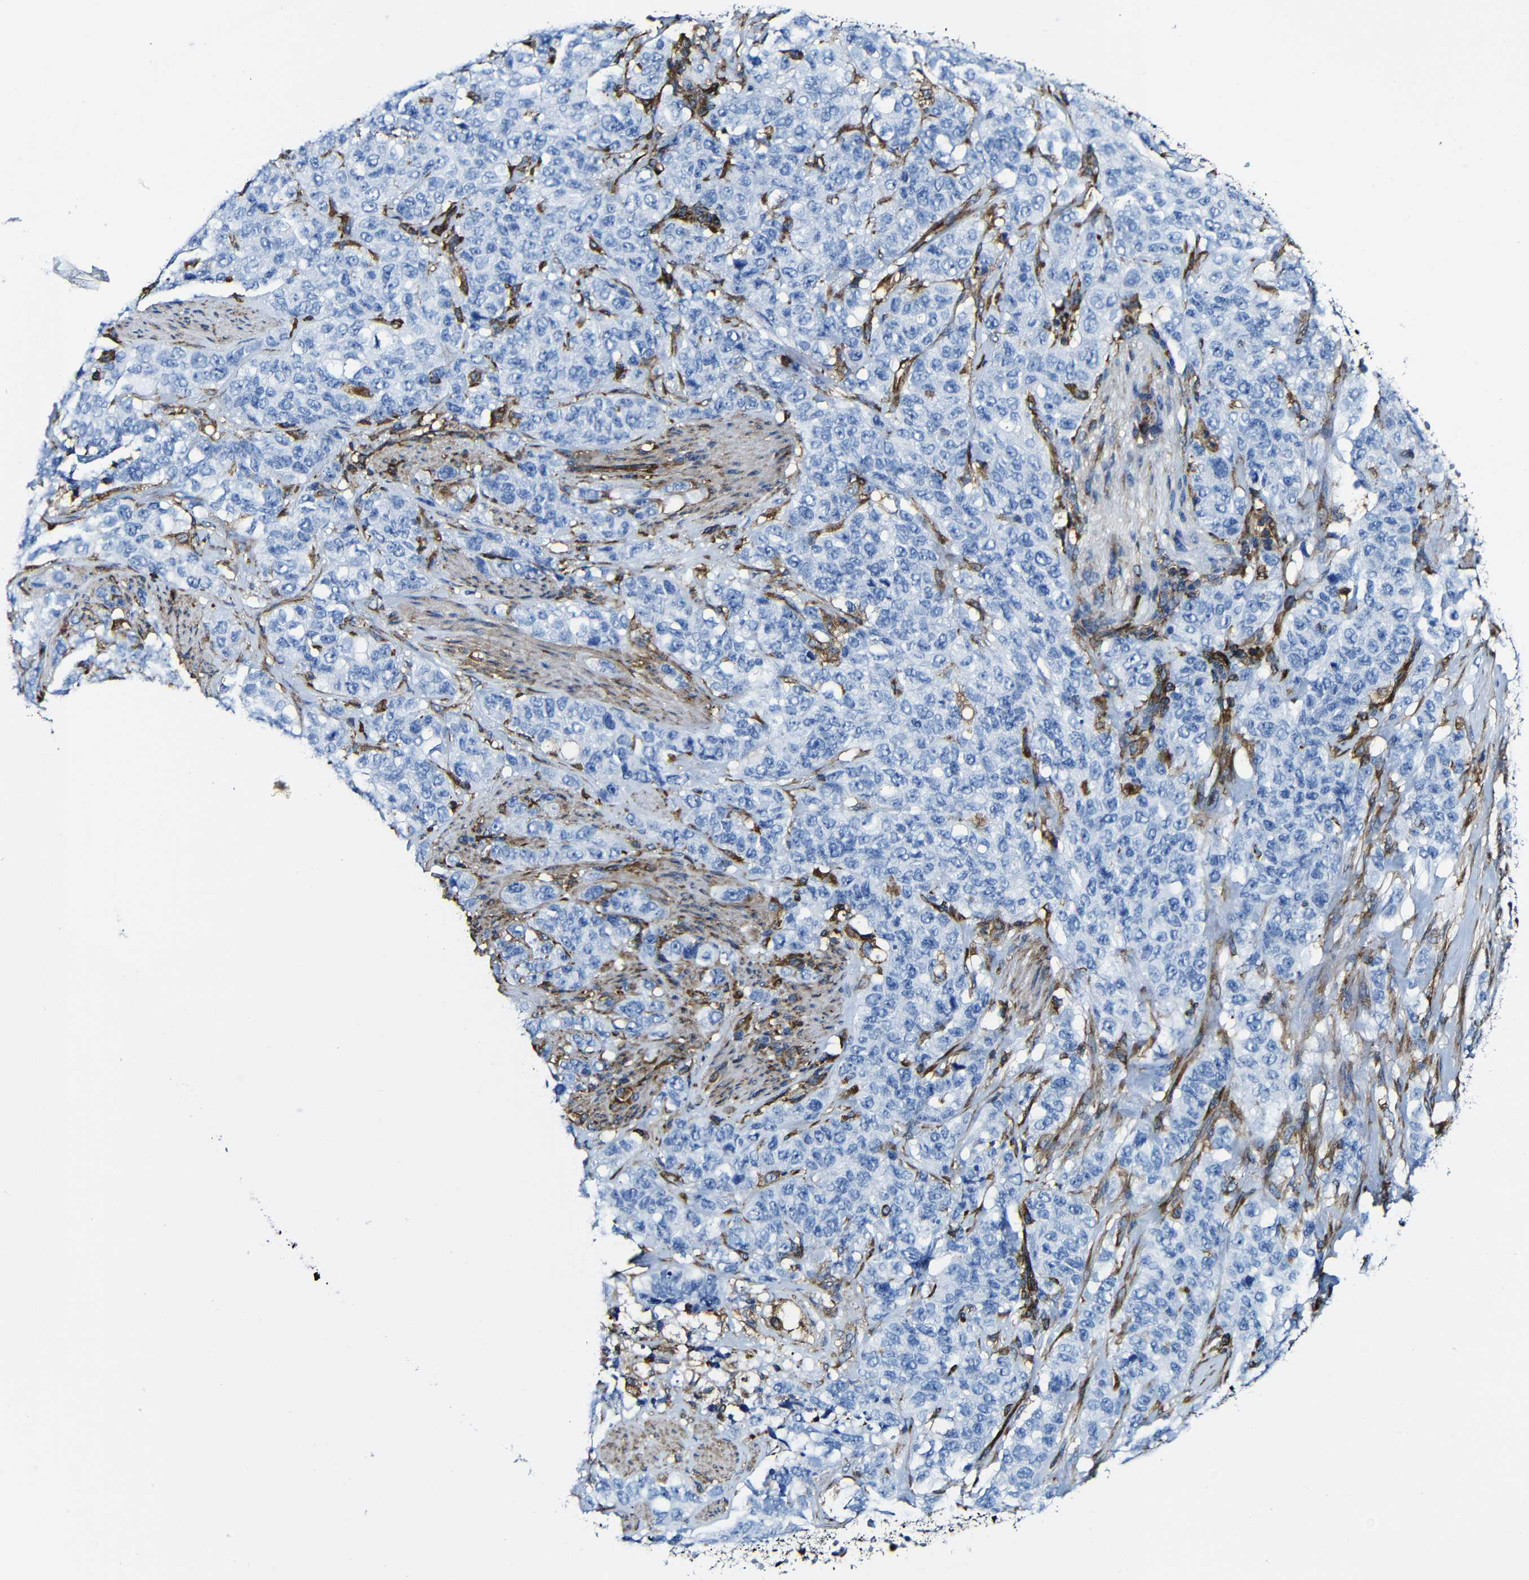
{"staining": {"intensity": "negative", "quantity": "none", "location": "none"}, "tissue": "stomach cancer", "cell_type": "Tumor cells", "image_type": "cancer", "snomed": [{"axis": "morphology", "description": "Adenocarcinoma, NOS"}, {"axis": "topography", "description": "Stomach"}], "caption": "This is an immunohistochemistry histopathology image of human adenocarcinoma (stomach). There is no positivity in tumor cells.", "gene": "MSN", "patient": {"sex": "male", "age": 48}}